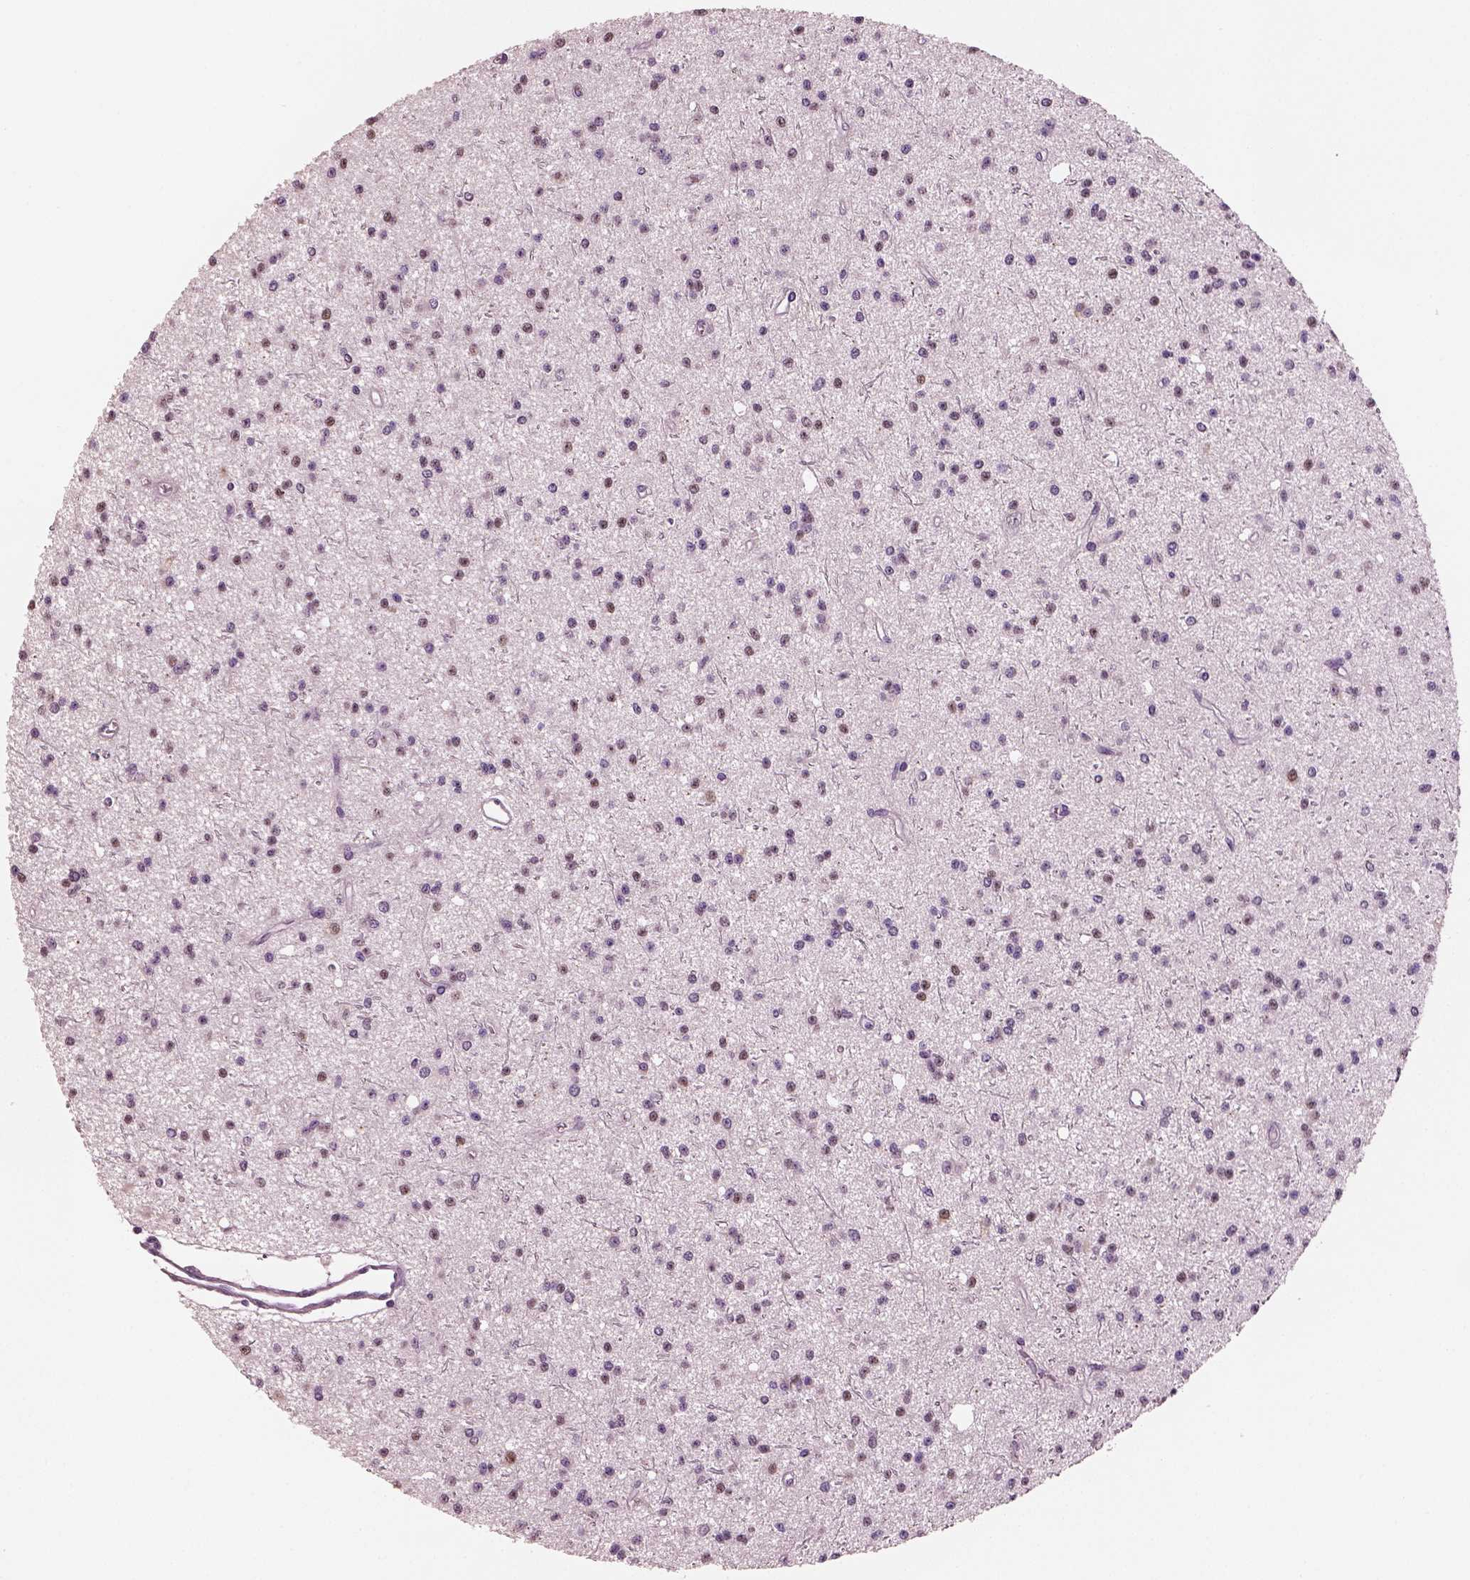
{"staining": {"intensity": "weak", "quantity": "25%-75%", "location": "nuclear"}, "tissue": "glioma", "cell_type": "Tumor cells", "image_type": "cancer", "snomed": [{"axis": "morphology", "description": "Glioma, malignant, Low grade"}, {"axis": "topography", "description": "Brain"}], "caption": "Low-grade glioma (malignant) stained with a protein marker demonstrates weak staining in tumor cells.", "gene": "ELSPBP1", "patient": {"sex": "male", "age": 27}}